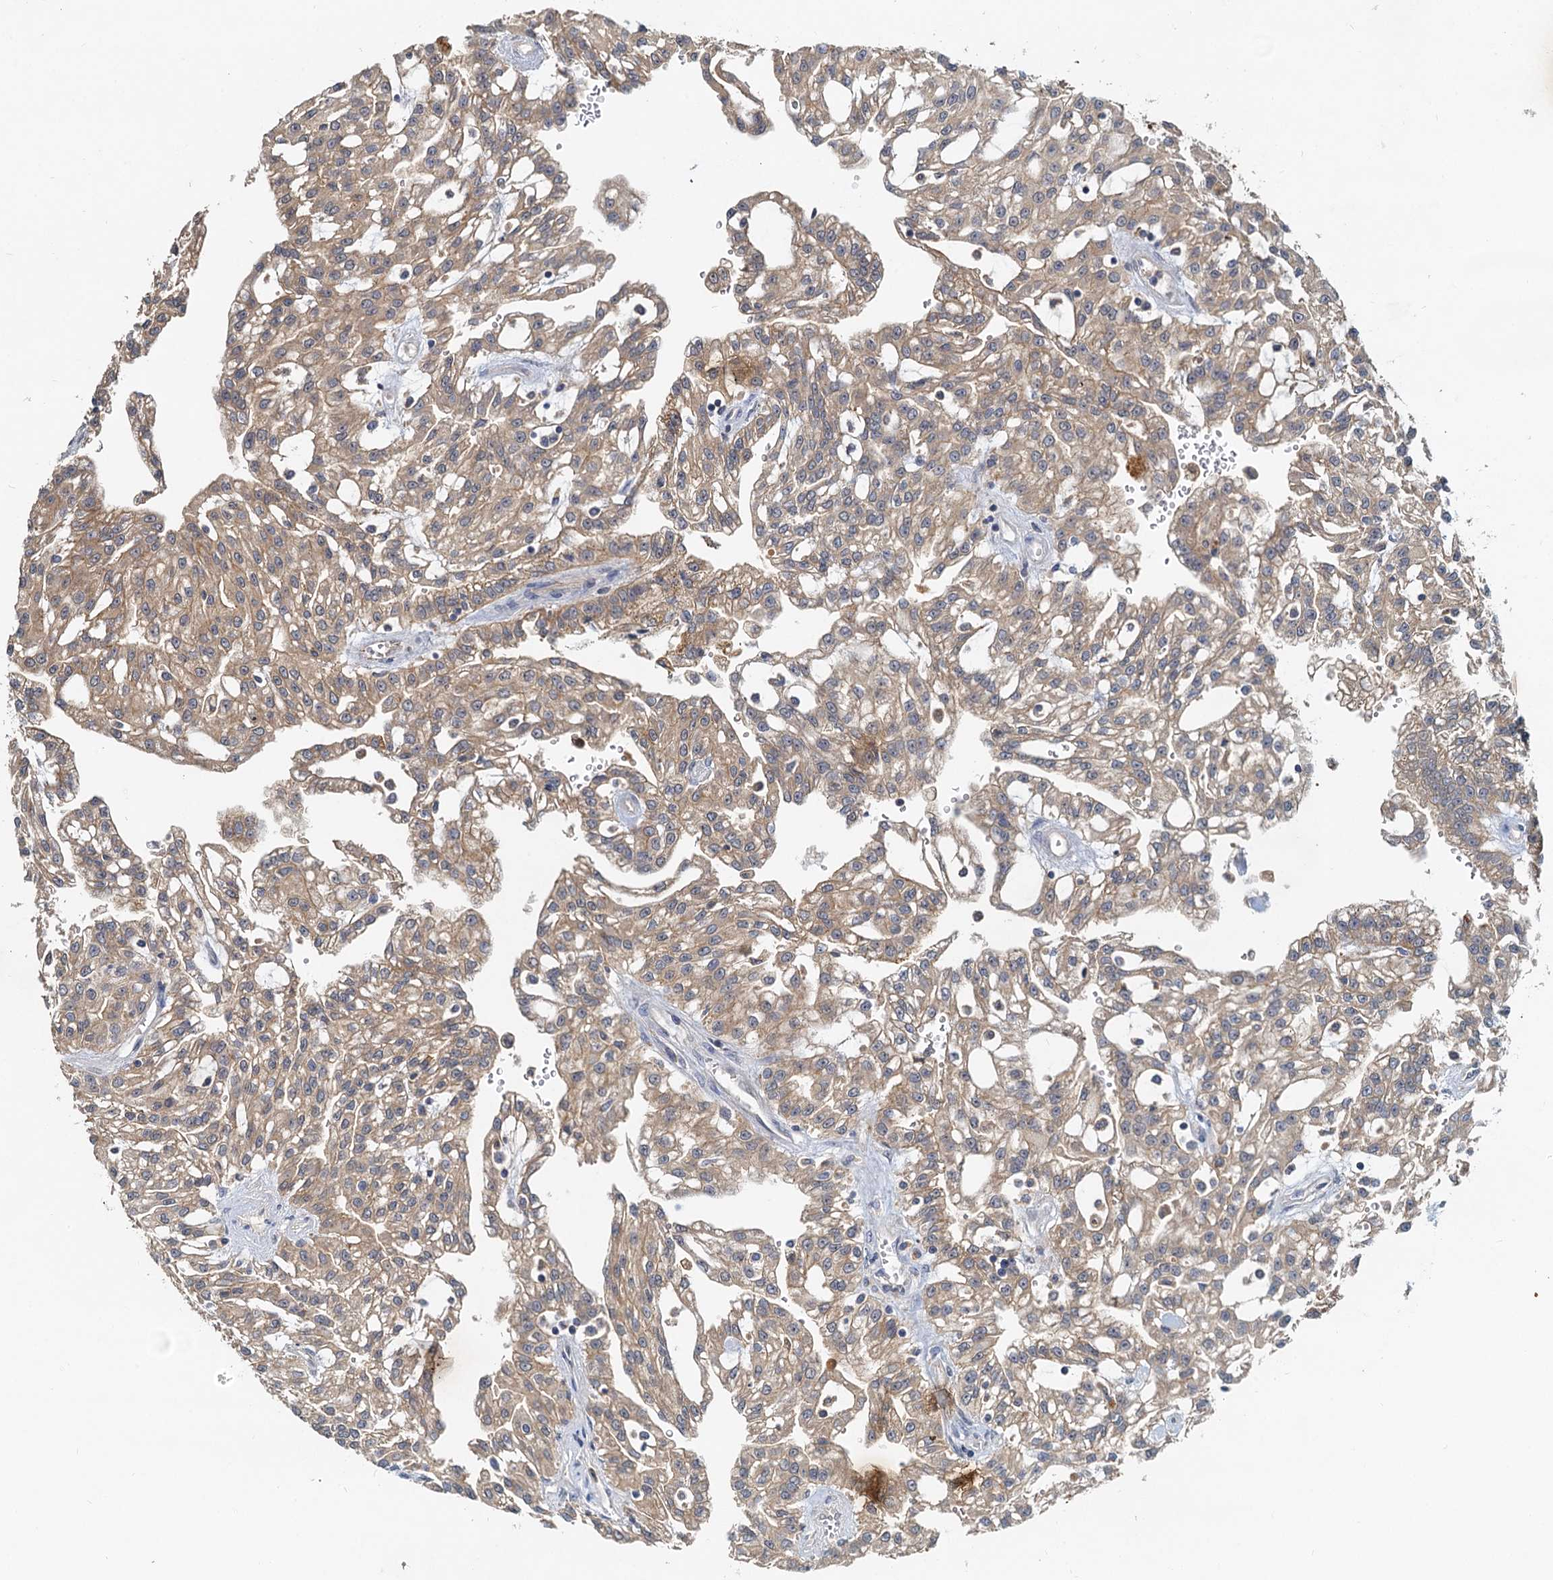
{"staining": {"intensity": "weak", "quantity": ">75%", "location": "cytoplasmic/membranous"}, "tissue": "renal cancer", "cell_type": "Tumor cells", "image_type": "cancer", "snomed": [{"axis": "morphology", "description": "Adenocarcinoma, NOS"}, {"axis": "topography", "description": "Kidney"}], "caption": "Tumor cells display weak cytoplasmic/membranous positivity in about >75% of cells in renal adenocarcinoma.", "gene": "TOLLIP", "patient": {"sex": "male", "age": 63}}